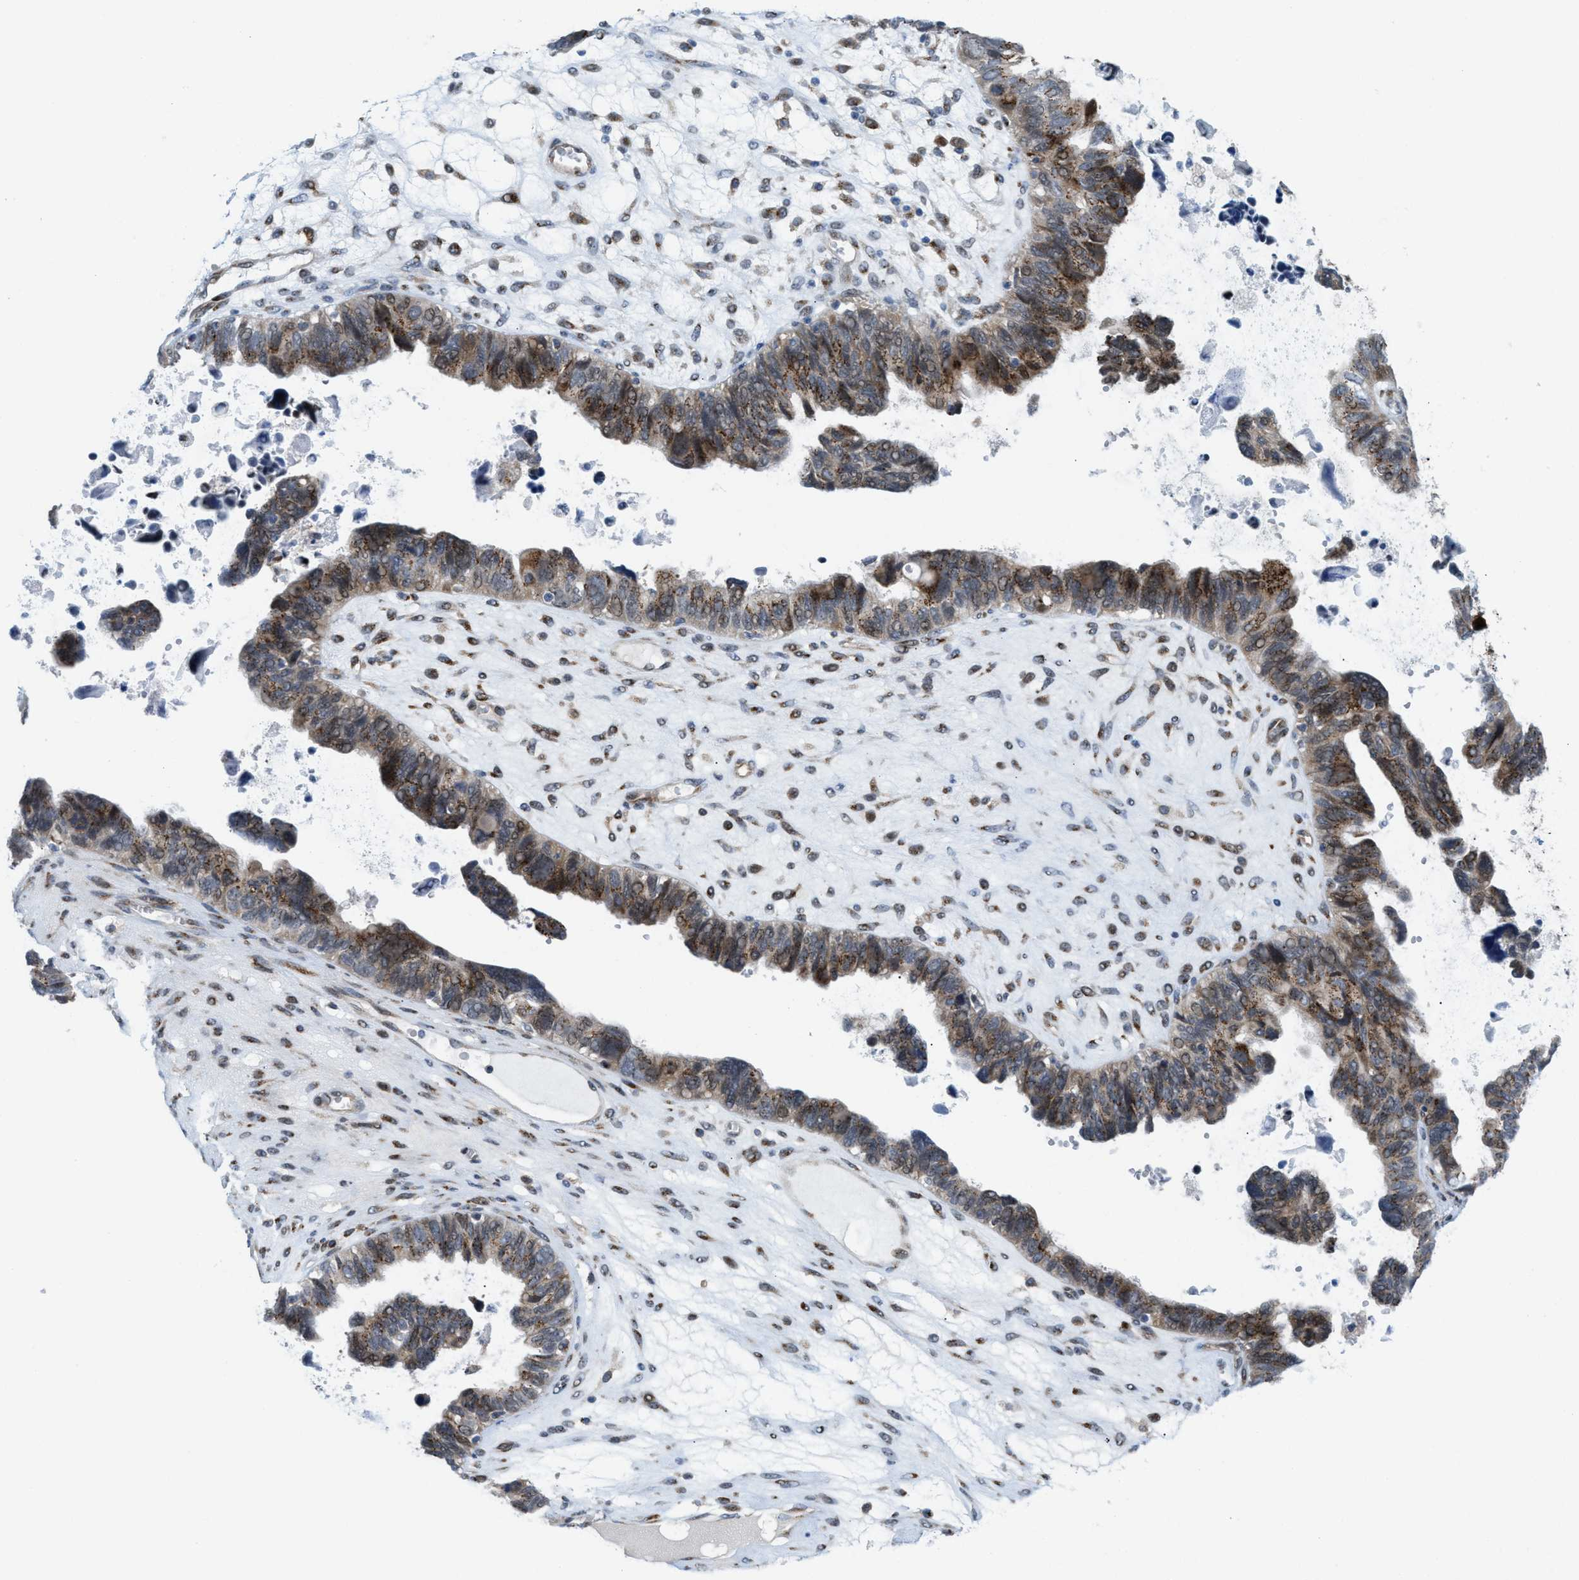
{"staining": {"intensity": "weak", "quantity": ">75%", "location": "cytoplasmic/membranous"}, "tissue": "ovarian cancer", "cell_type": "Tumor cells", "image_type": "cancer", "snomed": [{"axis": "morphology", "description": "Cystadenocarcinoma, serous, NOS"}, {"axis": "topography", "description": "Ovary"}], "caption": "There is low levels of weak cytoplasmic/membranous positivity in tumor cells of ovarian cancer, as demonstrated by immunohistochemical staining (brown color).", "gene": "SLC38A10", "patient": {"sex": "female", "age": 79}}